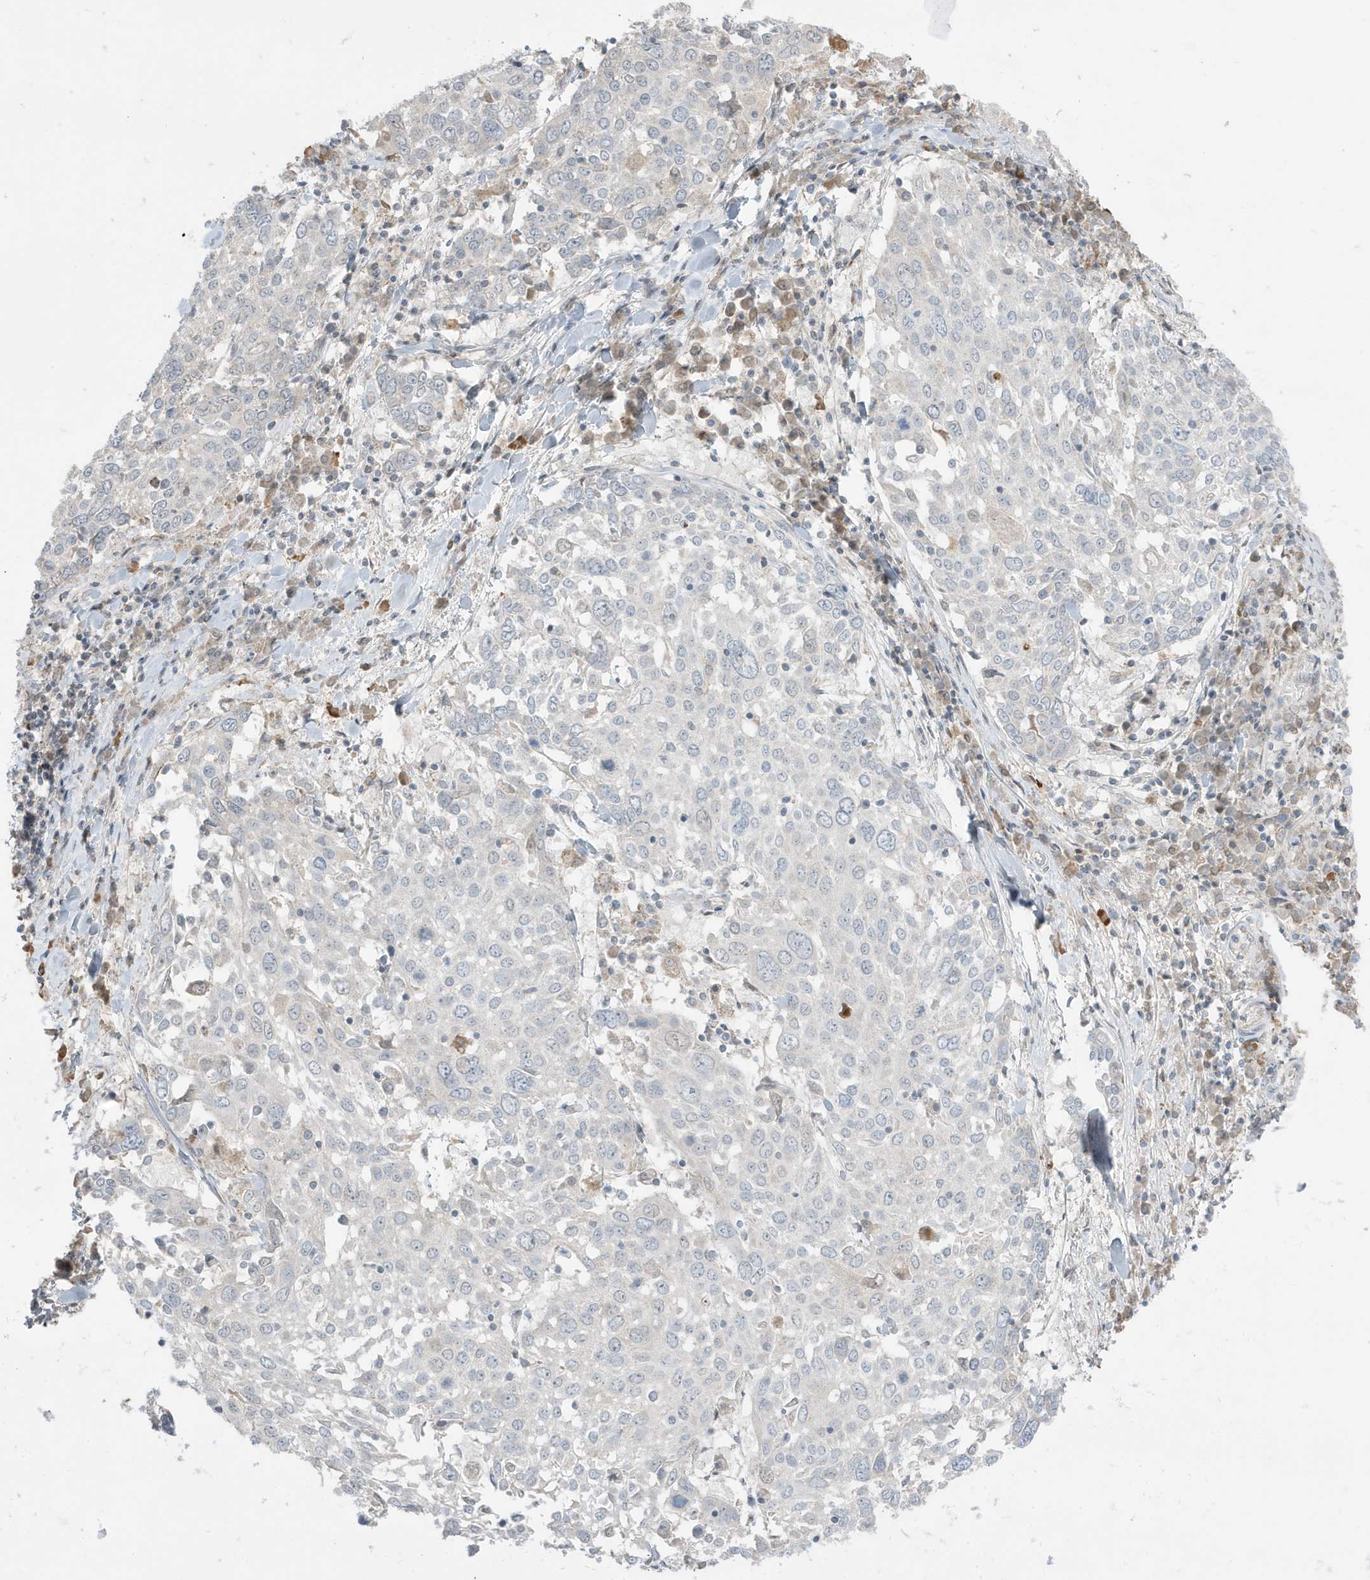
{"staining": {"intensity": "negative", "quantity": "none", "location": "none"}, "tissue": "lung cancer", "cell_type": "Tumor cells", "image_type": "cancer", "snomed": [{"axis": "morphology", "description": "Squamous cell carcinoma, NOS"}, {"axis": "topography", "description": "Lung"}], "caption": "Tumor cells are negative for protein expression in human lung cancer (squamous cell carcinoma).", "gene": "FNDC1", "patient": {"sex": "male", "age": 65}}